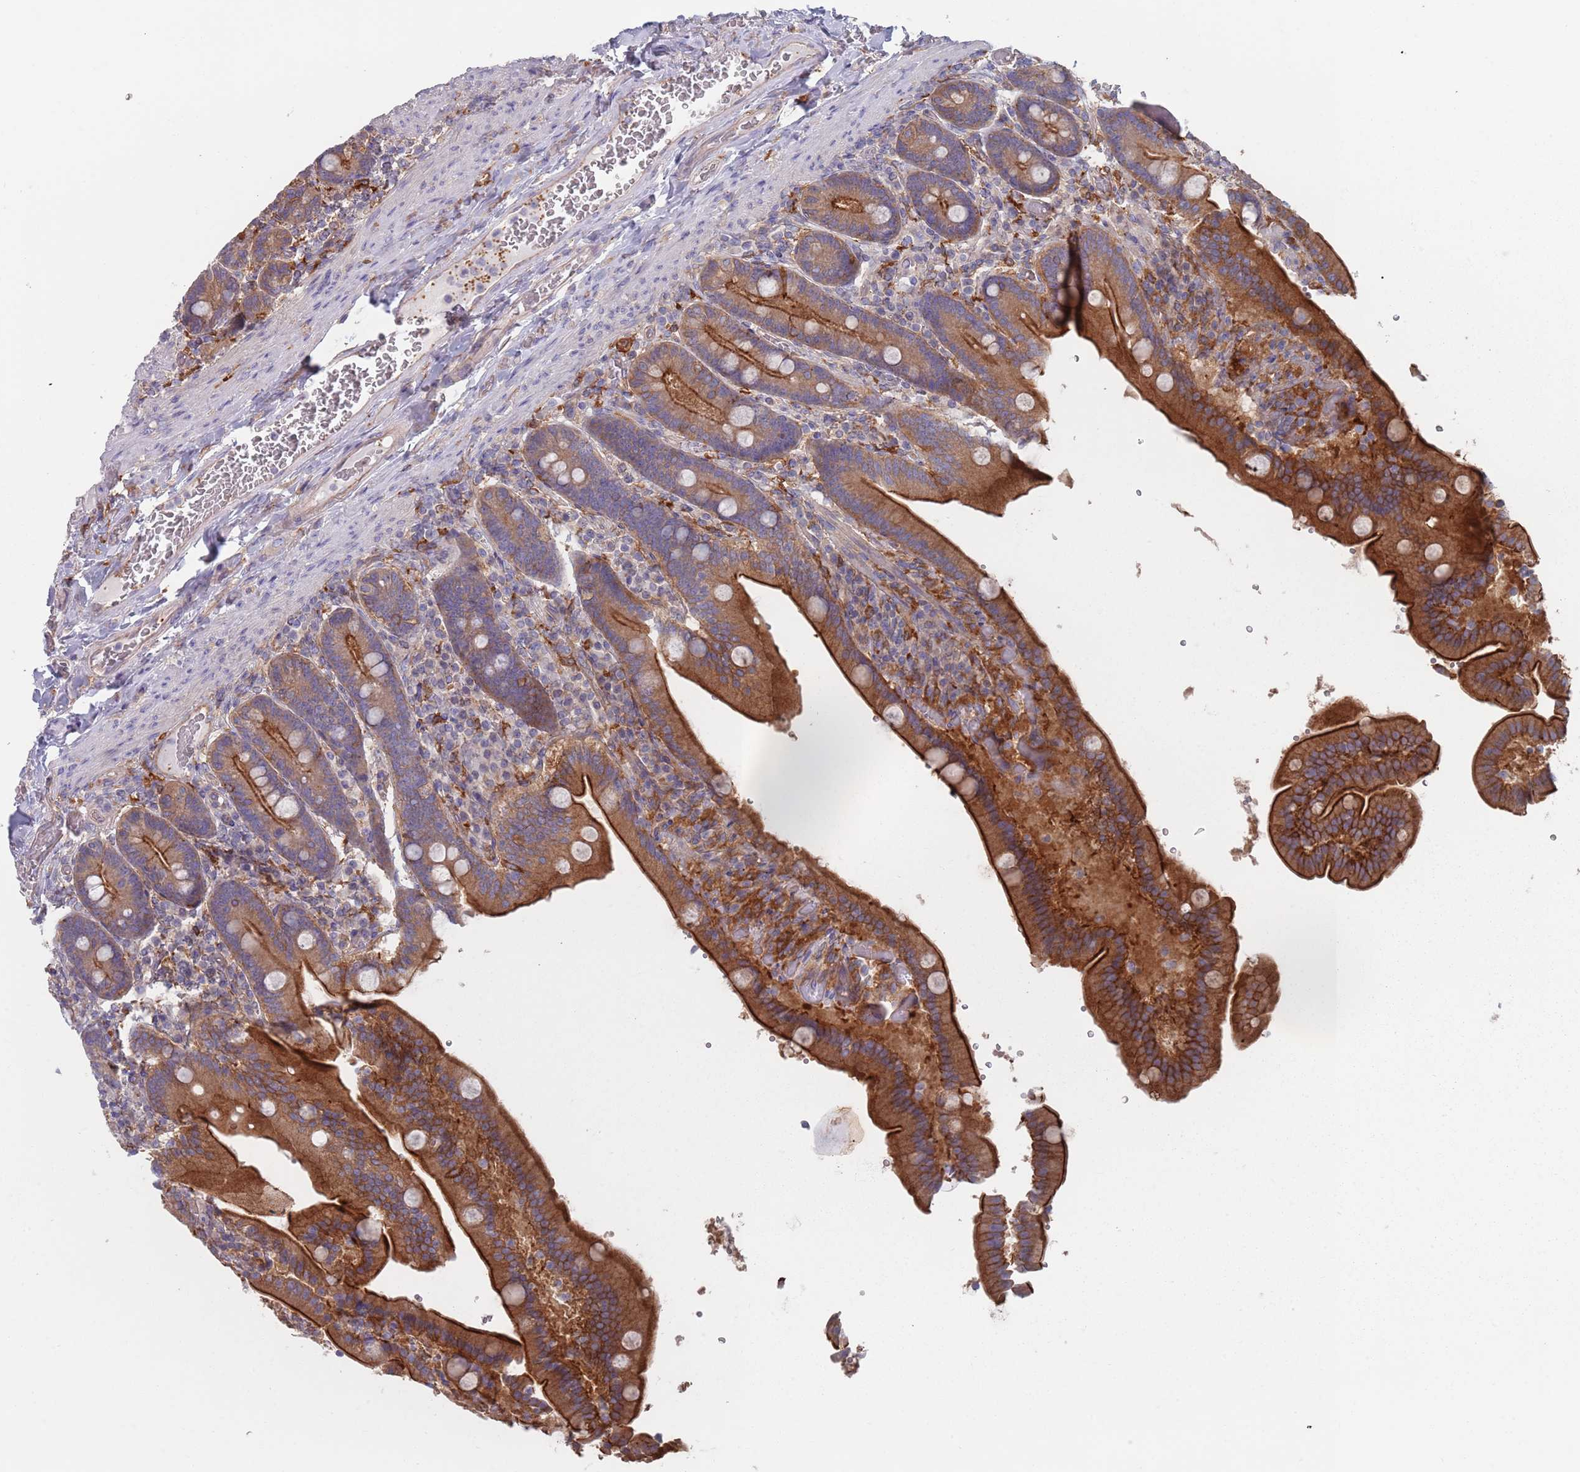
{"staining": {"intensity": "strong", "quantity": ">75%", "location": "cytoplasmic/membranous"}, "tissue": "duodenum", "cell_type": "Glandular cells", "image_type": "normal", "snomed": [{"axis": "morphology", "description": "Normal tissue, NOS"}, {"axis": "topography", "description": "Duodenum"}], "caption": "Duodenum stained with immunohistochemistry displays strong cytoplasmic/membranous expression in approximately >75% of glandular cells.", "gene": "APPL2", "patient": {"sex": "female", "age": 62}}